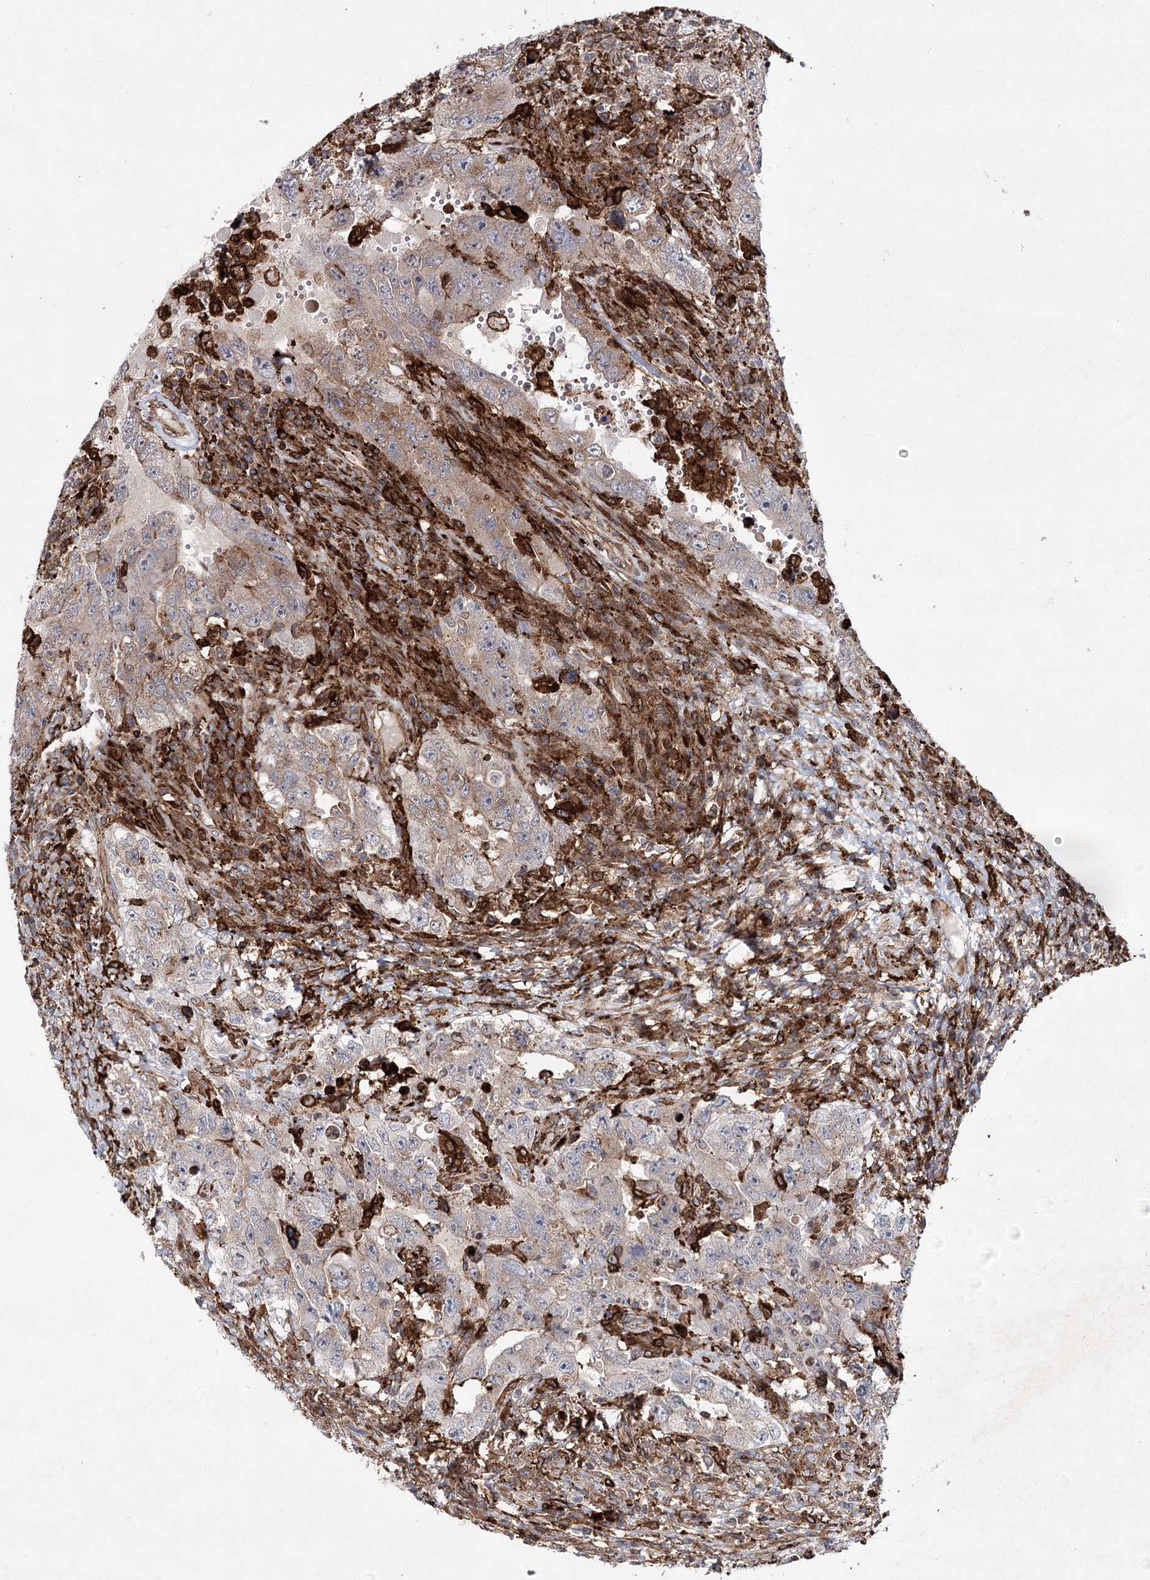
{"staining": {"intensity": "weak", "quantity": ">75%", "location": "cytoplasmic/membranous"}, "tissue": "testis cancer", "cell_type": "Tumor cells", "image_type": "cancer", "snomed": [{"axis": "morphology", "description": "Carcinoma, Embryonal, NOS"}, {"axis": "topography", "description": "Testis"}], "caption": "Weak cytoplasmic/membranous expression is appreciated in about >75% of tumor cells in testis cancer (embryonal carcinoma).", "gene": "DCUN1D4", "patient": {"sex": "male", "age": 26}}